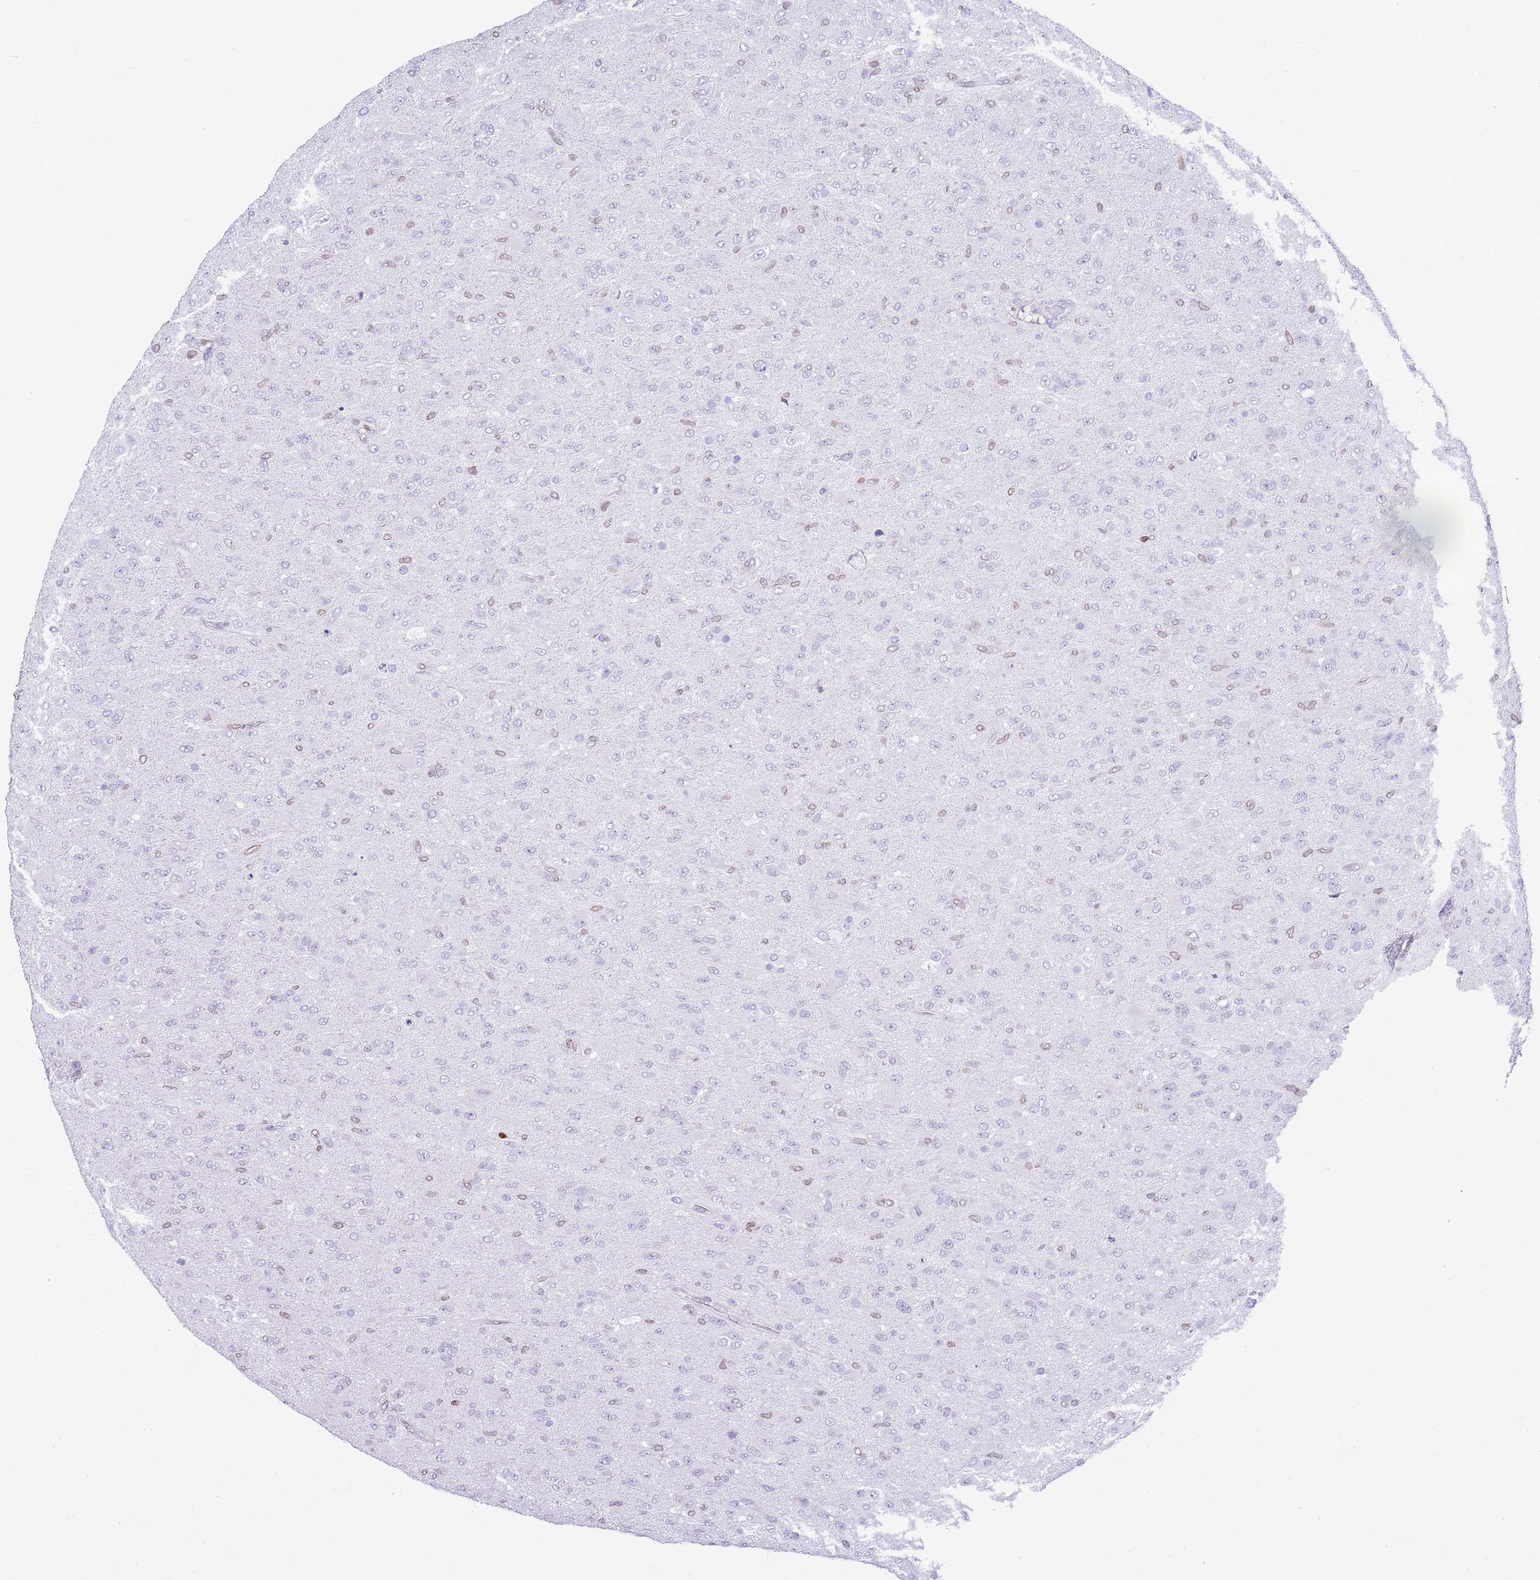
{"staining": {"intensity": "negative", "quantity": "none", "location": "none"}, "tissue": "glioma", "cell_type": "Tumor cells", "image_type": "cancer", "snomed": [{"axis": "morphology", "description": "Glioma, malignant, Low grade"}, {"axis": "topography", "description": "Brain"}], "caption": "Glioma was stained to show a protein in brown. There is no significant staining in tumor cells. Nuclei are stained in blue.", "gene": "LBR", "patient": {"sex": "male", "age": 65}}